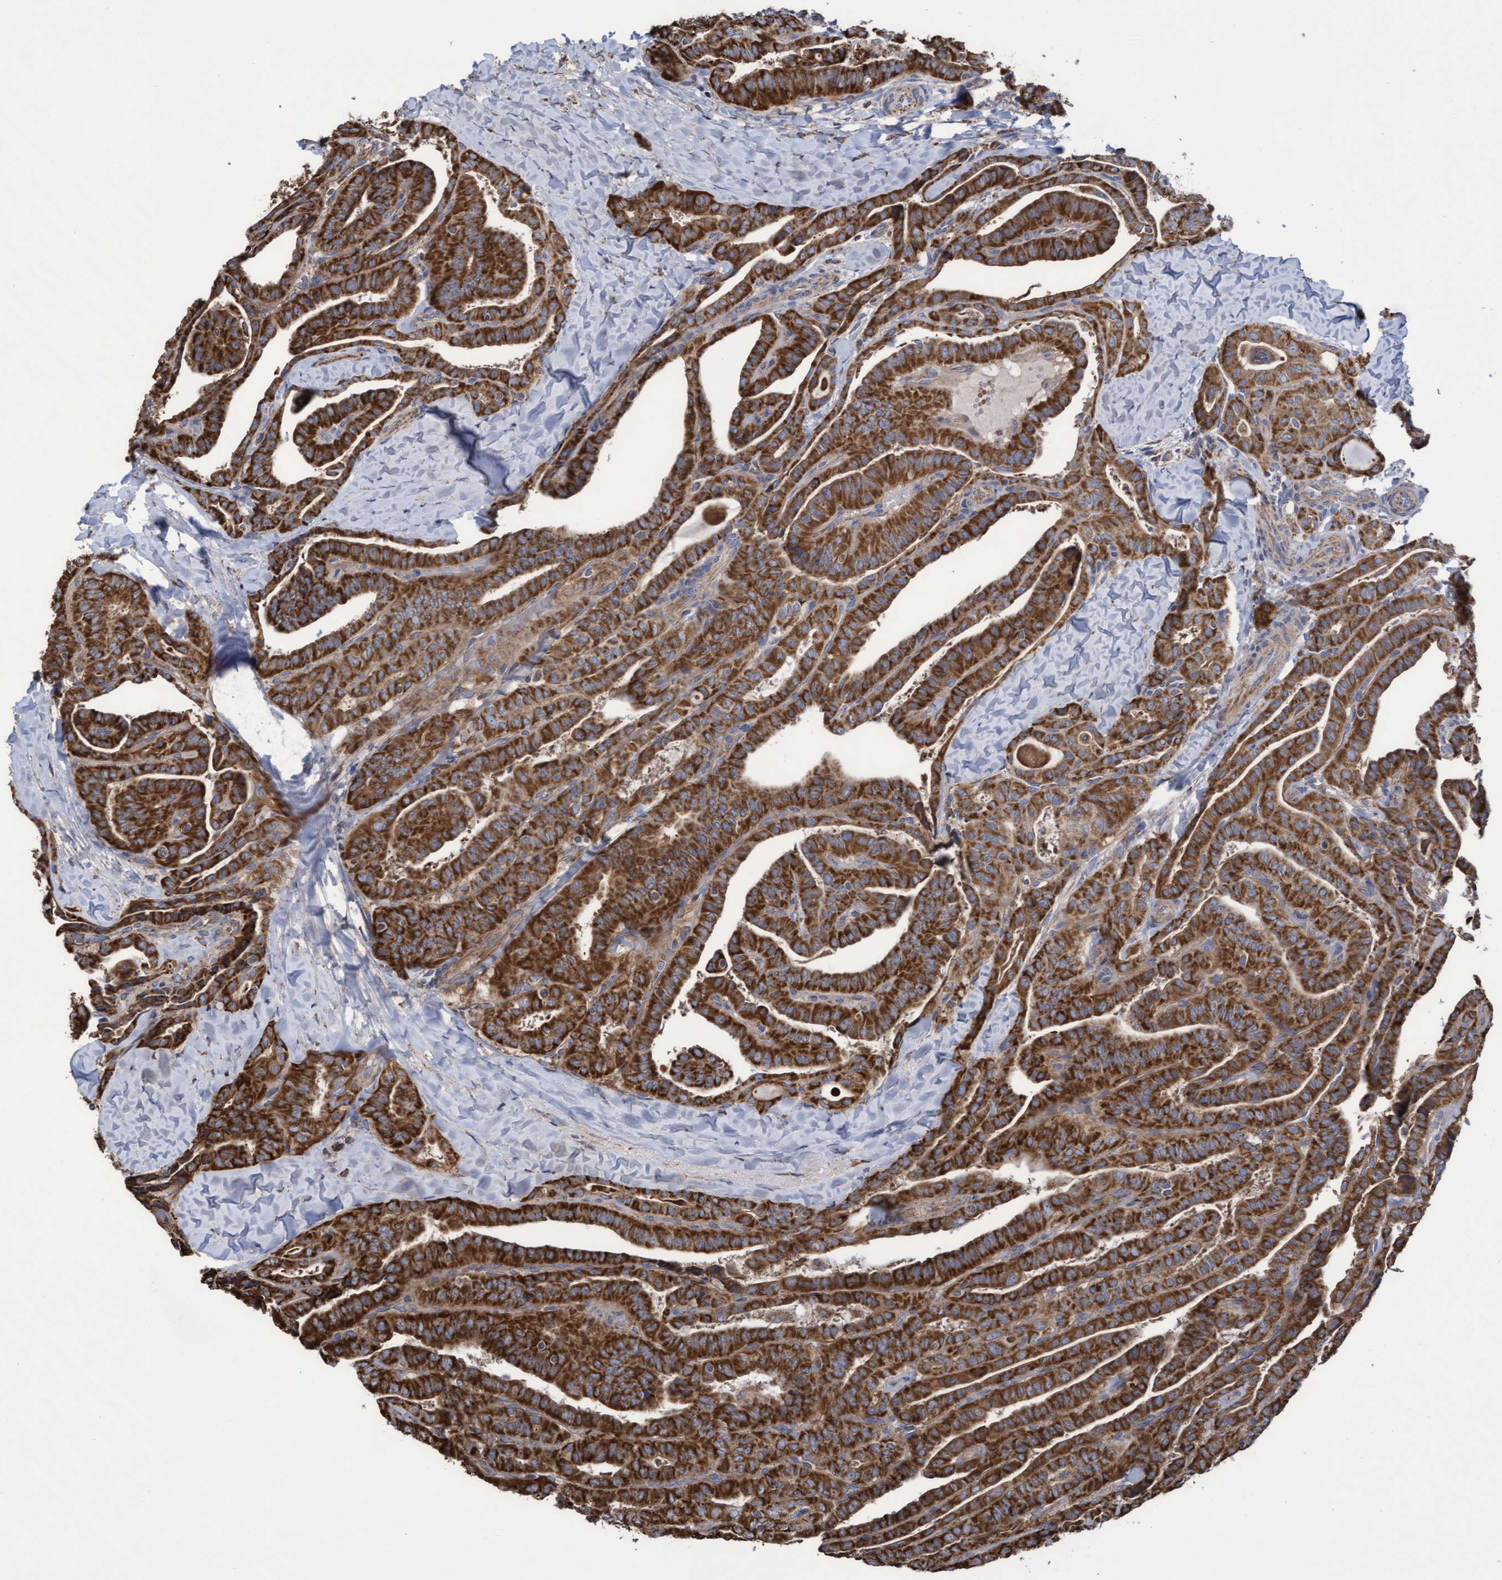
{"staining": {"intensity": "strong", "quantity": ">75%", "location": "cytoplasmic/membranous"}, "tissue": "thyroid cancer", "cell_type": "Tumor cells", "image_type": "cancer", "snomed": [{"axis": "morphology", "description": "Papillary adenocarcinoma, NOS"}, {"axis": "topography", "description": "Thyroid gland"}], "caption": "Tumor cells demonstrate high levels of strong cytoplasmic/membranous staining in about >75% of cells in human thyroid cancer. The protein is stained brown, and the nuclei are stained in blue (DAB IHC with brightfield microscopy, high magnification).", "gene": "COBL", "patient": {"sex": "male", "age": 77}}